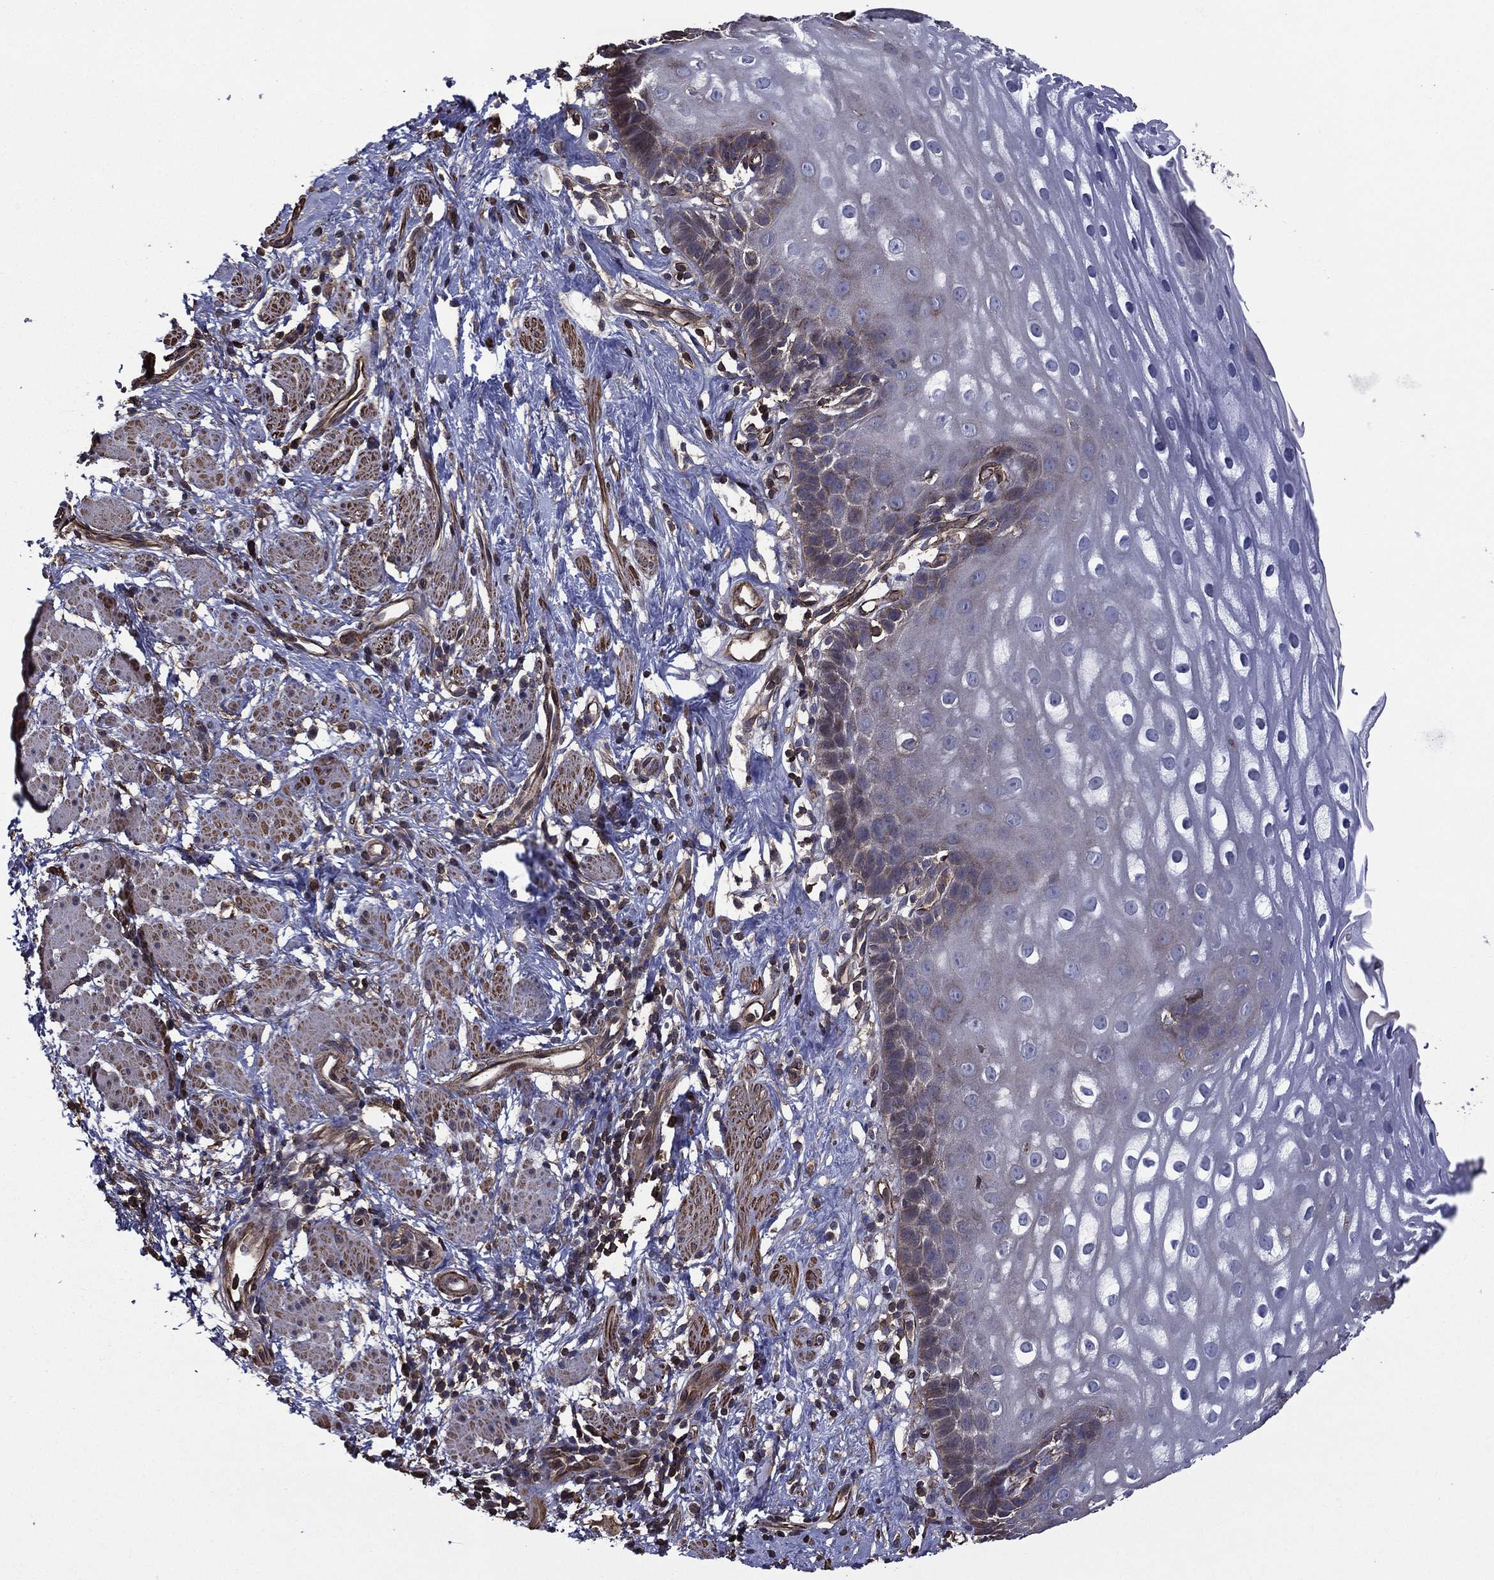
{"staining": {"intensity": "negative", "quantity": "none", "location": "none"}, "tissue": "esophagus", "cell_type": "Squamous epithelial cells", "image_type": "normal", "snomed": [{"axis": "morphology", "description": "Normal tissue, NOS"}, {"axis": "topography", "description": "Esophagus"}], "caption": "A micrograph of esophagus stained for a protein displays no brown staining in squamous epithelial cells.", "gene": "PLPP3", "patient": {"sex": "male", "age": 64}}